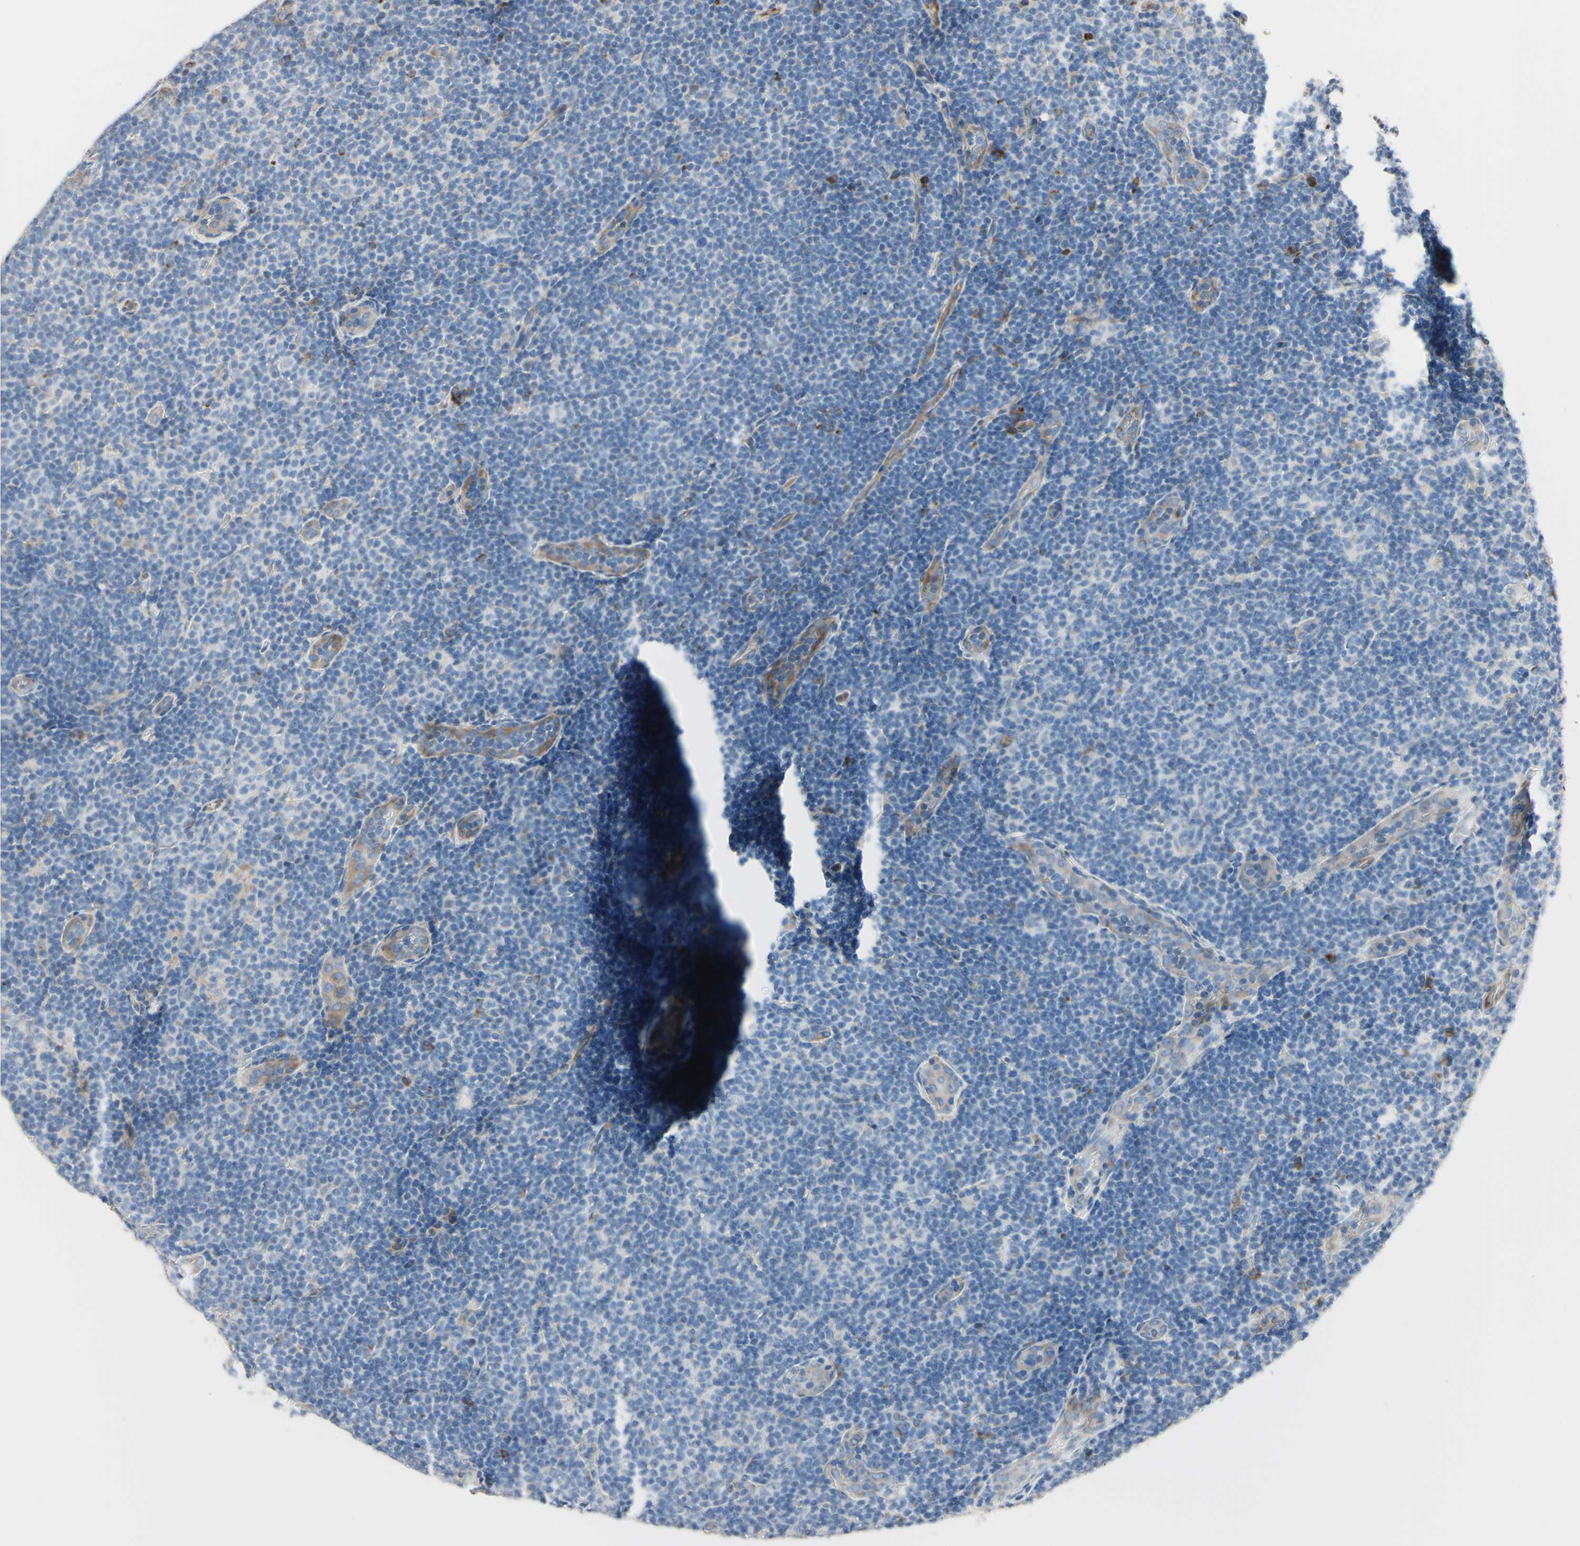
{"staining": {"intensity": "negative", "quantity": "none", "location": "none"}, "tissue": "lymphoma", "cell_type": "Tumor cells", "image_type": "cancer", "snomed": [{"axis": "morphology", "description": "Malignant lymphoma, non-Hodgkin's type, Low grade"}, {"axis": "topography", "description": "Lymph node"}], "caption": "Photomicrograph shows no protein staining in tumor cells of lymphoma tissue.", "gene": "AGPAT5", "patient": {"sex": "male", "age": 83}}